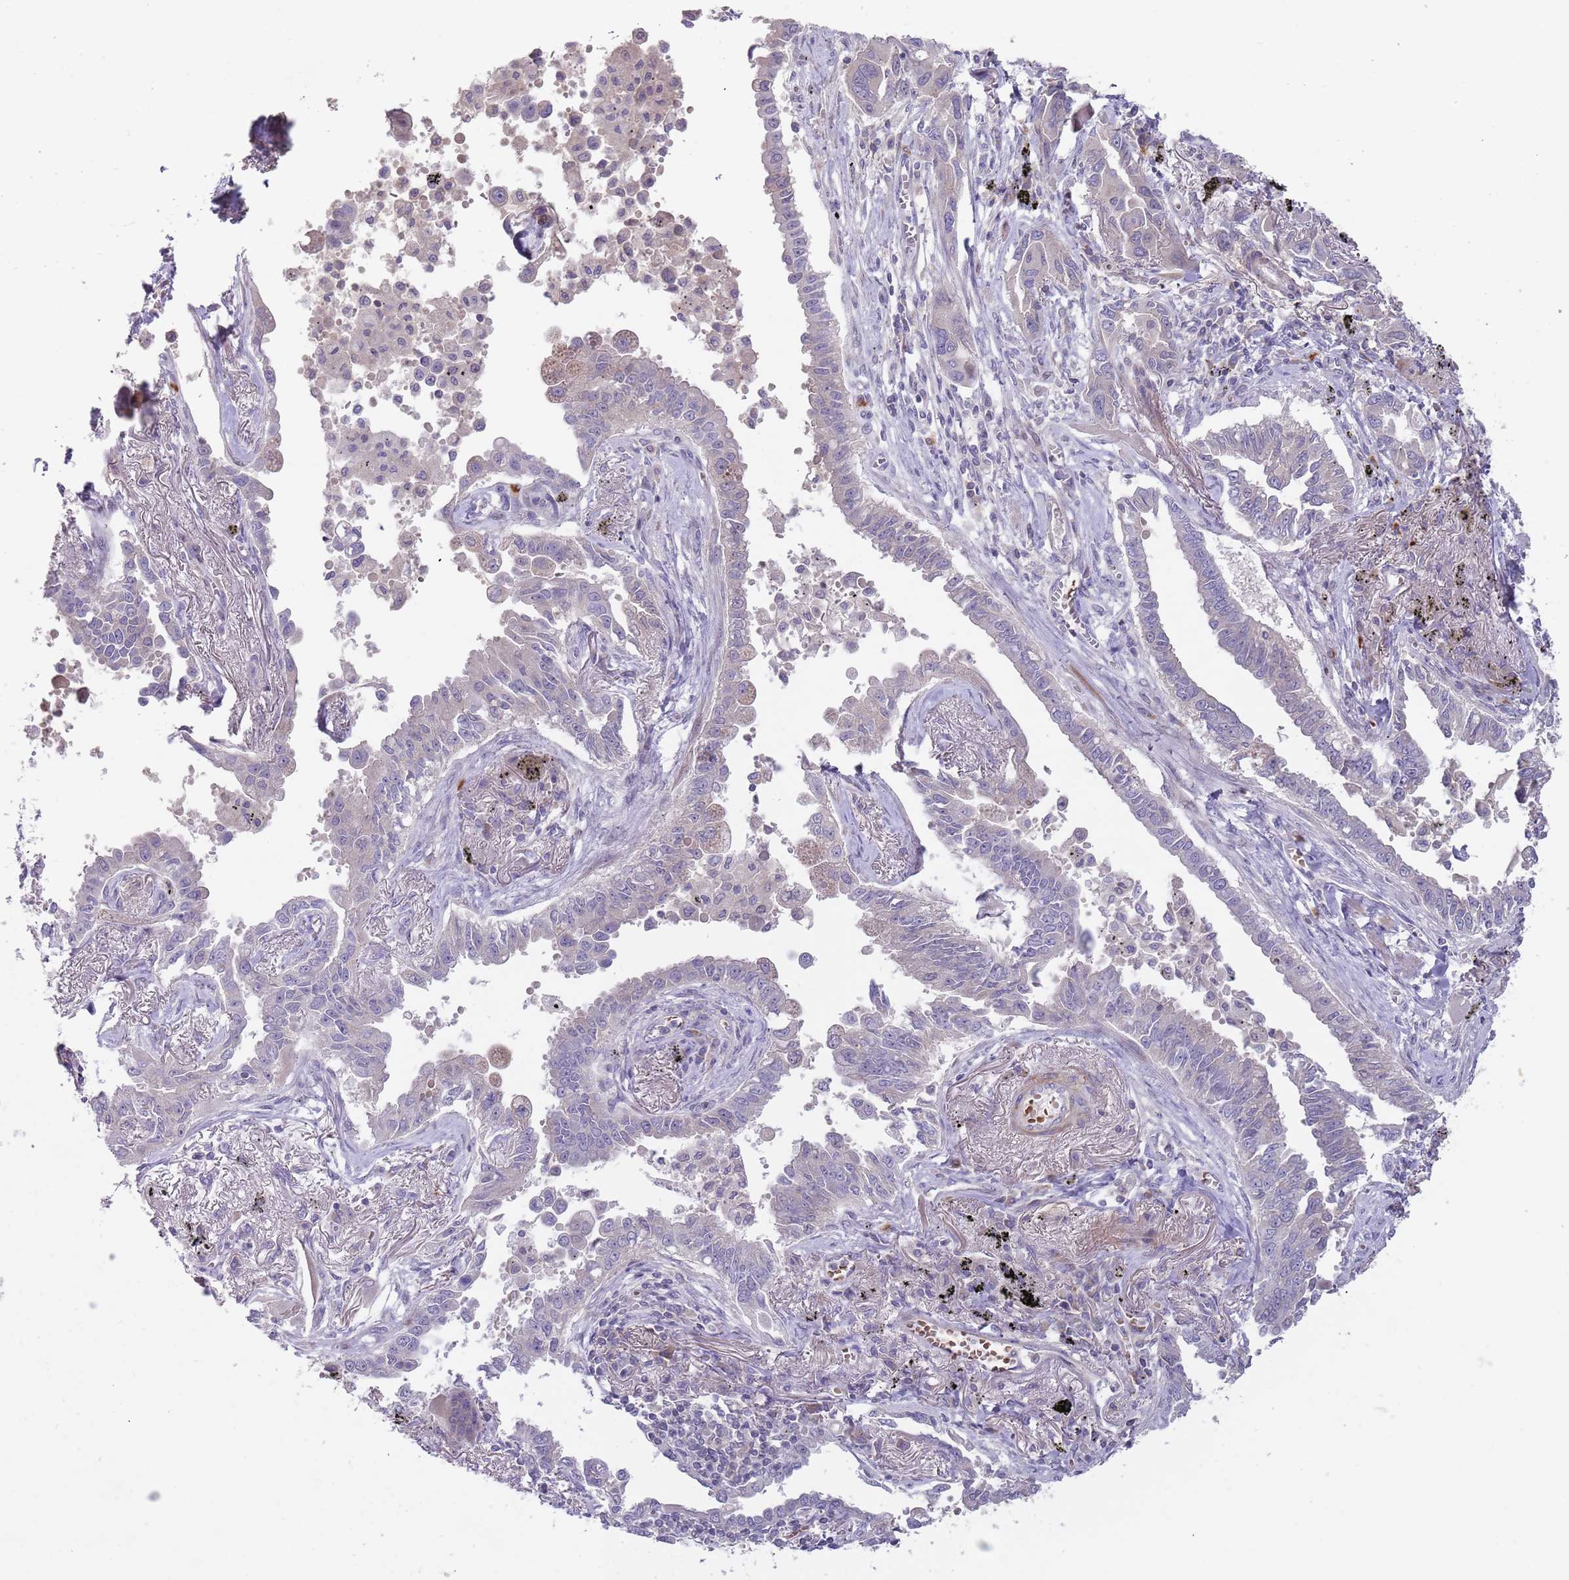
{"staining": {"intensity": "negative", "quantity": "none", "location": "none"}, "tissue": "lung cancer", "cell_type": "Tumor cells", "image_type": "cancer", "snomed": [{"axis": "morphology", "description": "Adenocarcinoma, NOS"}, {"axis": "topography", "description": "Lung"}], "caption": "There is no significant staining in tumor cells of lung cancer.", "gene": "PRAC1", "patient": {"sex": "male", "age": 67}}